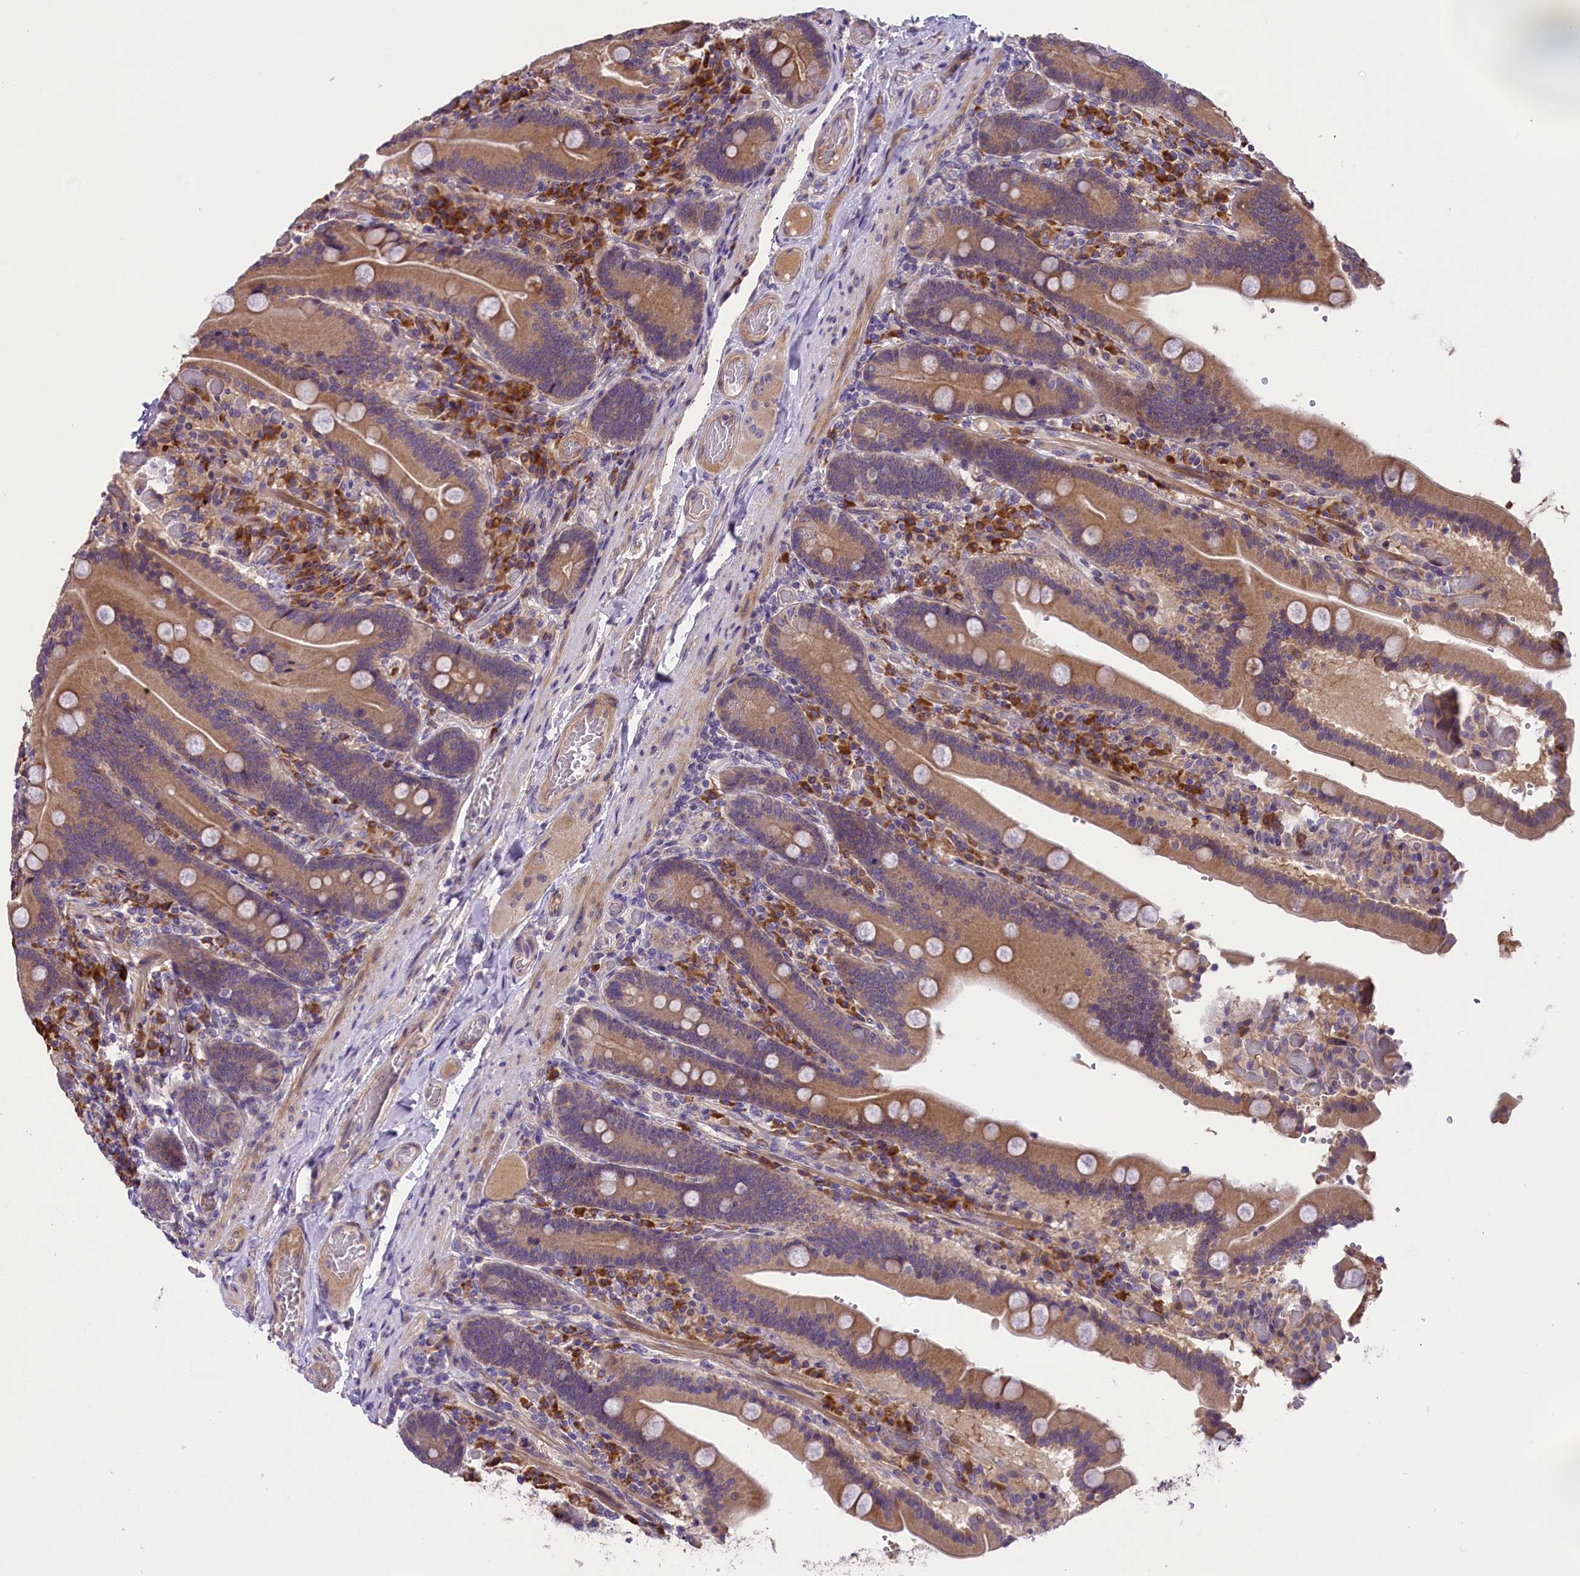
{"staining": {"intensity": "moderate", "quantity": ">75%", "location": "cytoplasmic/membranous"}, "tissue": "duodenum", "cell_type": "Glandular cells", "image_type": "normal", "snomed": [{"axis": "morphology", "description": "Normal tissue, NOS"}, {"axis": "topography", "description": "Duodenum"}], "caption": "Protein staining shows moderate cytoplasmic/membranous positivity in approximately >75% of glandular cells in normal duodenum.", "gene": "ABCC10", "patient": {"sex": "female", "age": 62}}